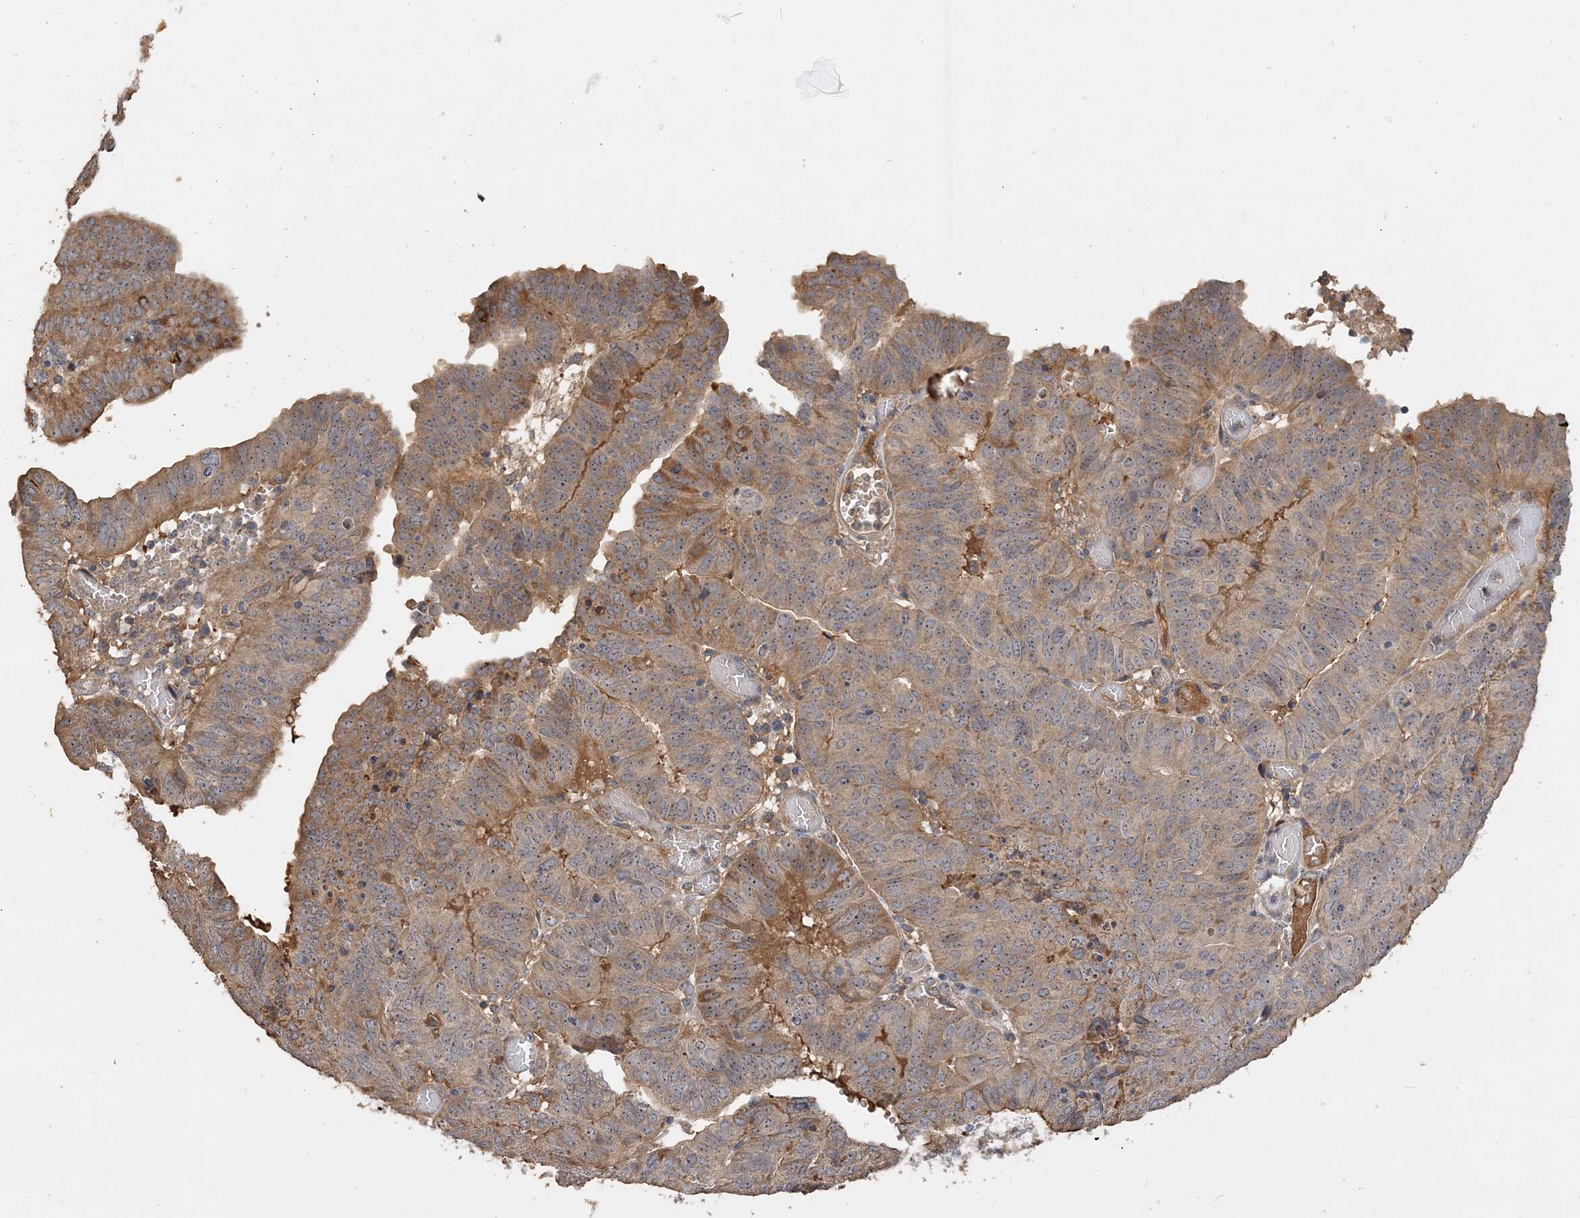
{"staining": {"intensity": "moderate", "quantity": ">75%", "location": "cytoplasmic/membranous,nuclear"}, "tissue": "endometrial cancer", "cell_type": "Tumor cells", "image_type": "cancer", "snomed": [{"axis": "morphology", "description": "Adenocarcinoma, NOS"}, {"axis": "topography", "description": "Uterus"}], "caption": "Immunohistochemistry histopathology image of endometrial cancer (adenocarcinoma) stained for a protein (brown), which demonstrates medium levels of moderate cytoplasmic/membranous and nuclear expression in about >75% of tumor cells.", "gene": "GRINA", "patient": {"sex": "female", "age": 77}}